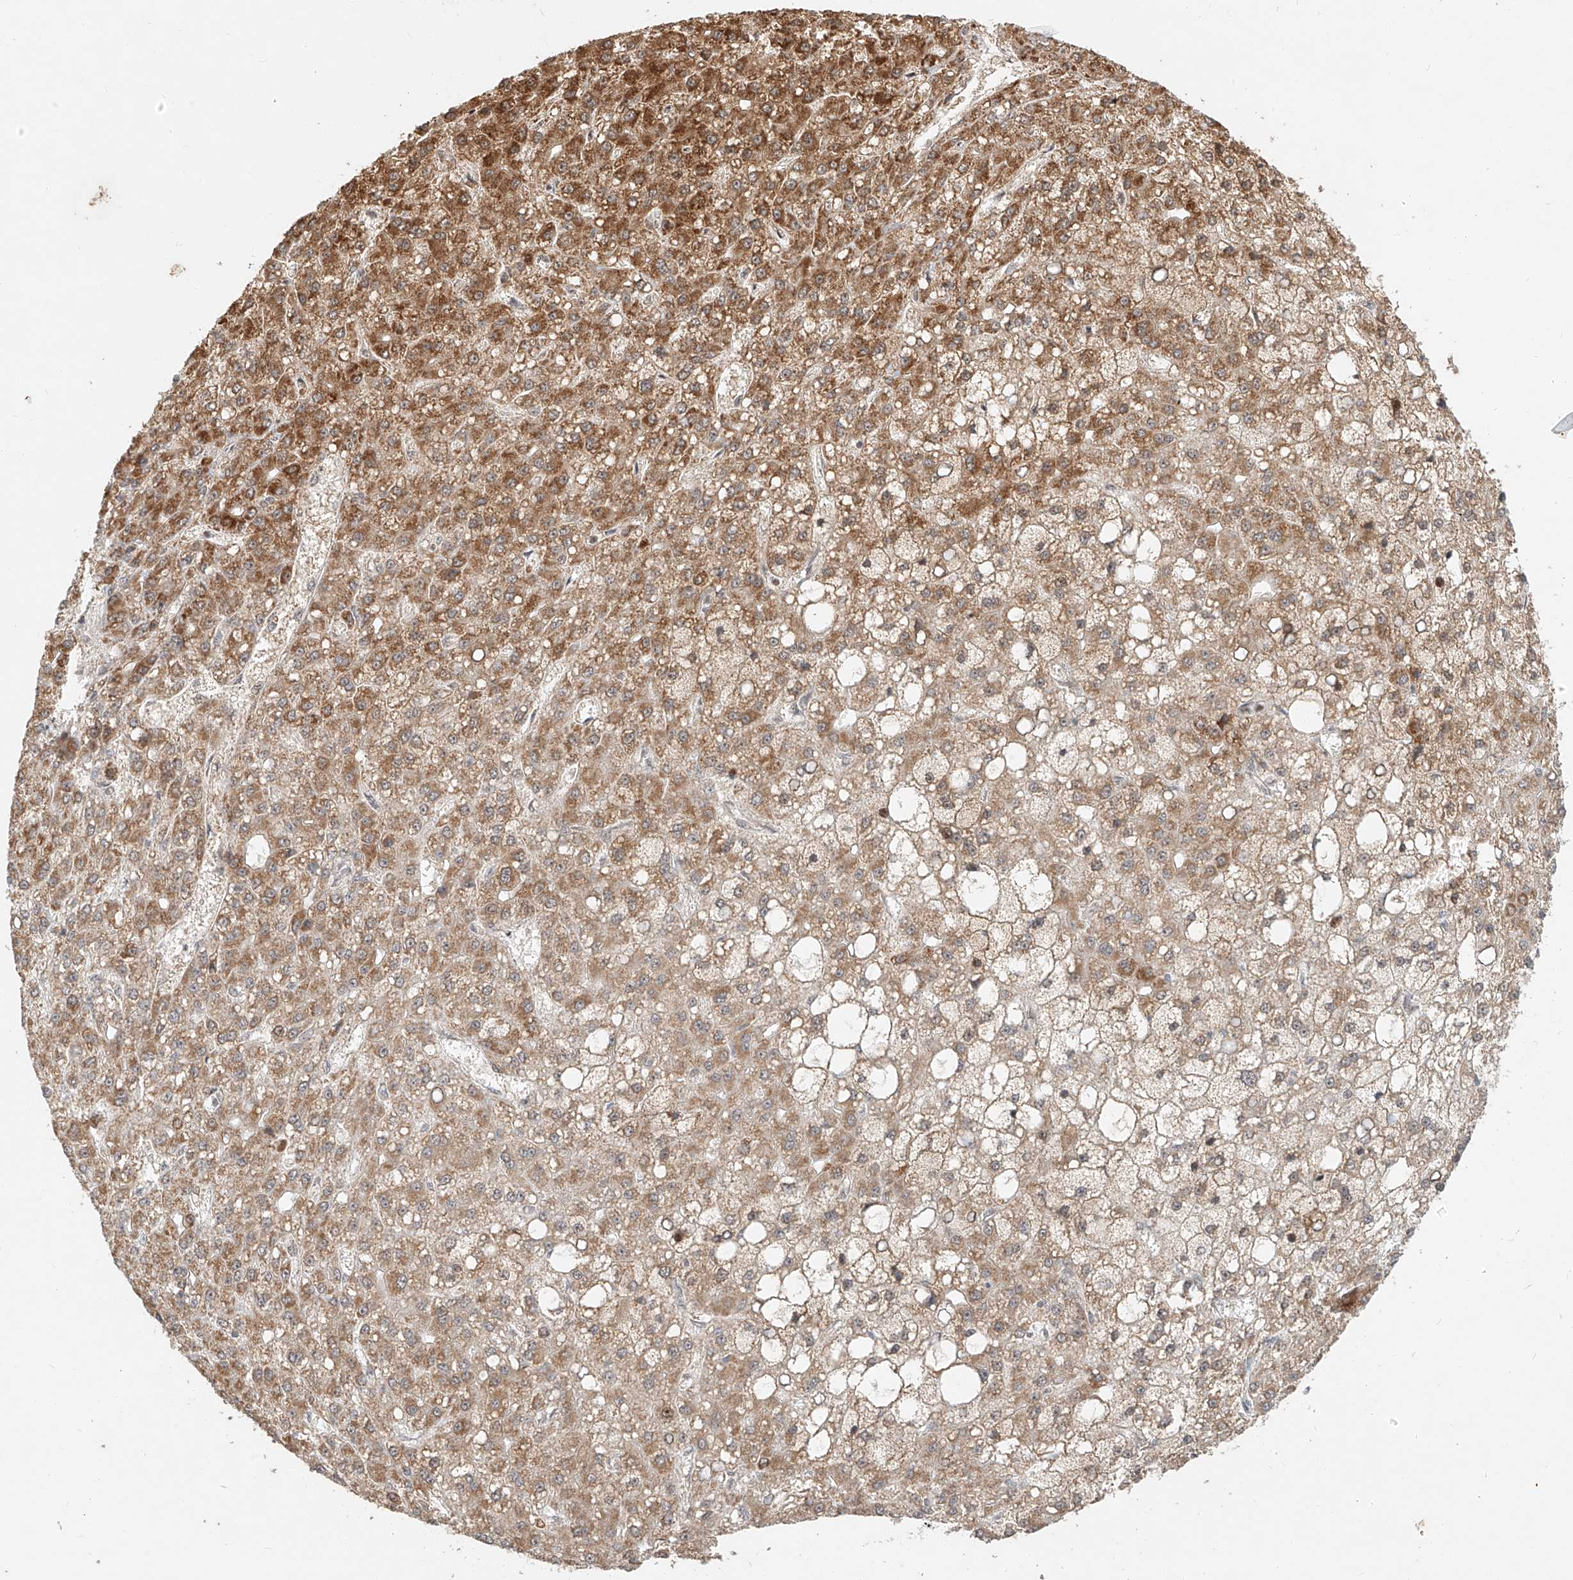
{"staining": {"intensity": "moderate", "quantity": ">75%", "location": "cytoplasmic/membranous"}, "tissue": "liver cancer", "cell_type": "Tumor cells", "image_type": "cancer", "snomed": [{"axis": "morphology", "description": "Carcinoma, Hepatocellular, NOS"}, {"axis": "topography", "description": "Liver"}], "caption": "Human liver cancer (hepatocellular carcinoma) stained with a protein marker demonstrates moderate staining in tumor cells.", "gene": "SYTL3", "patient": {"sex": "male", "age": 67}}